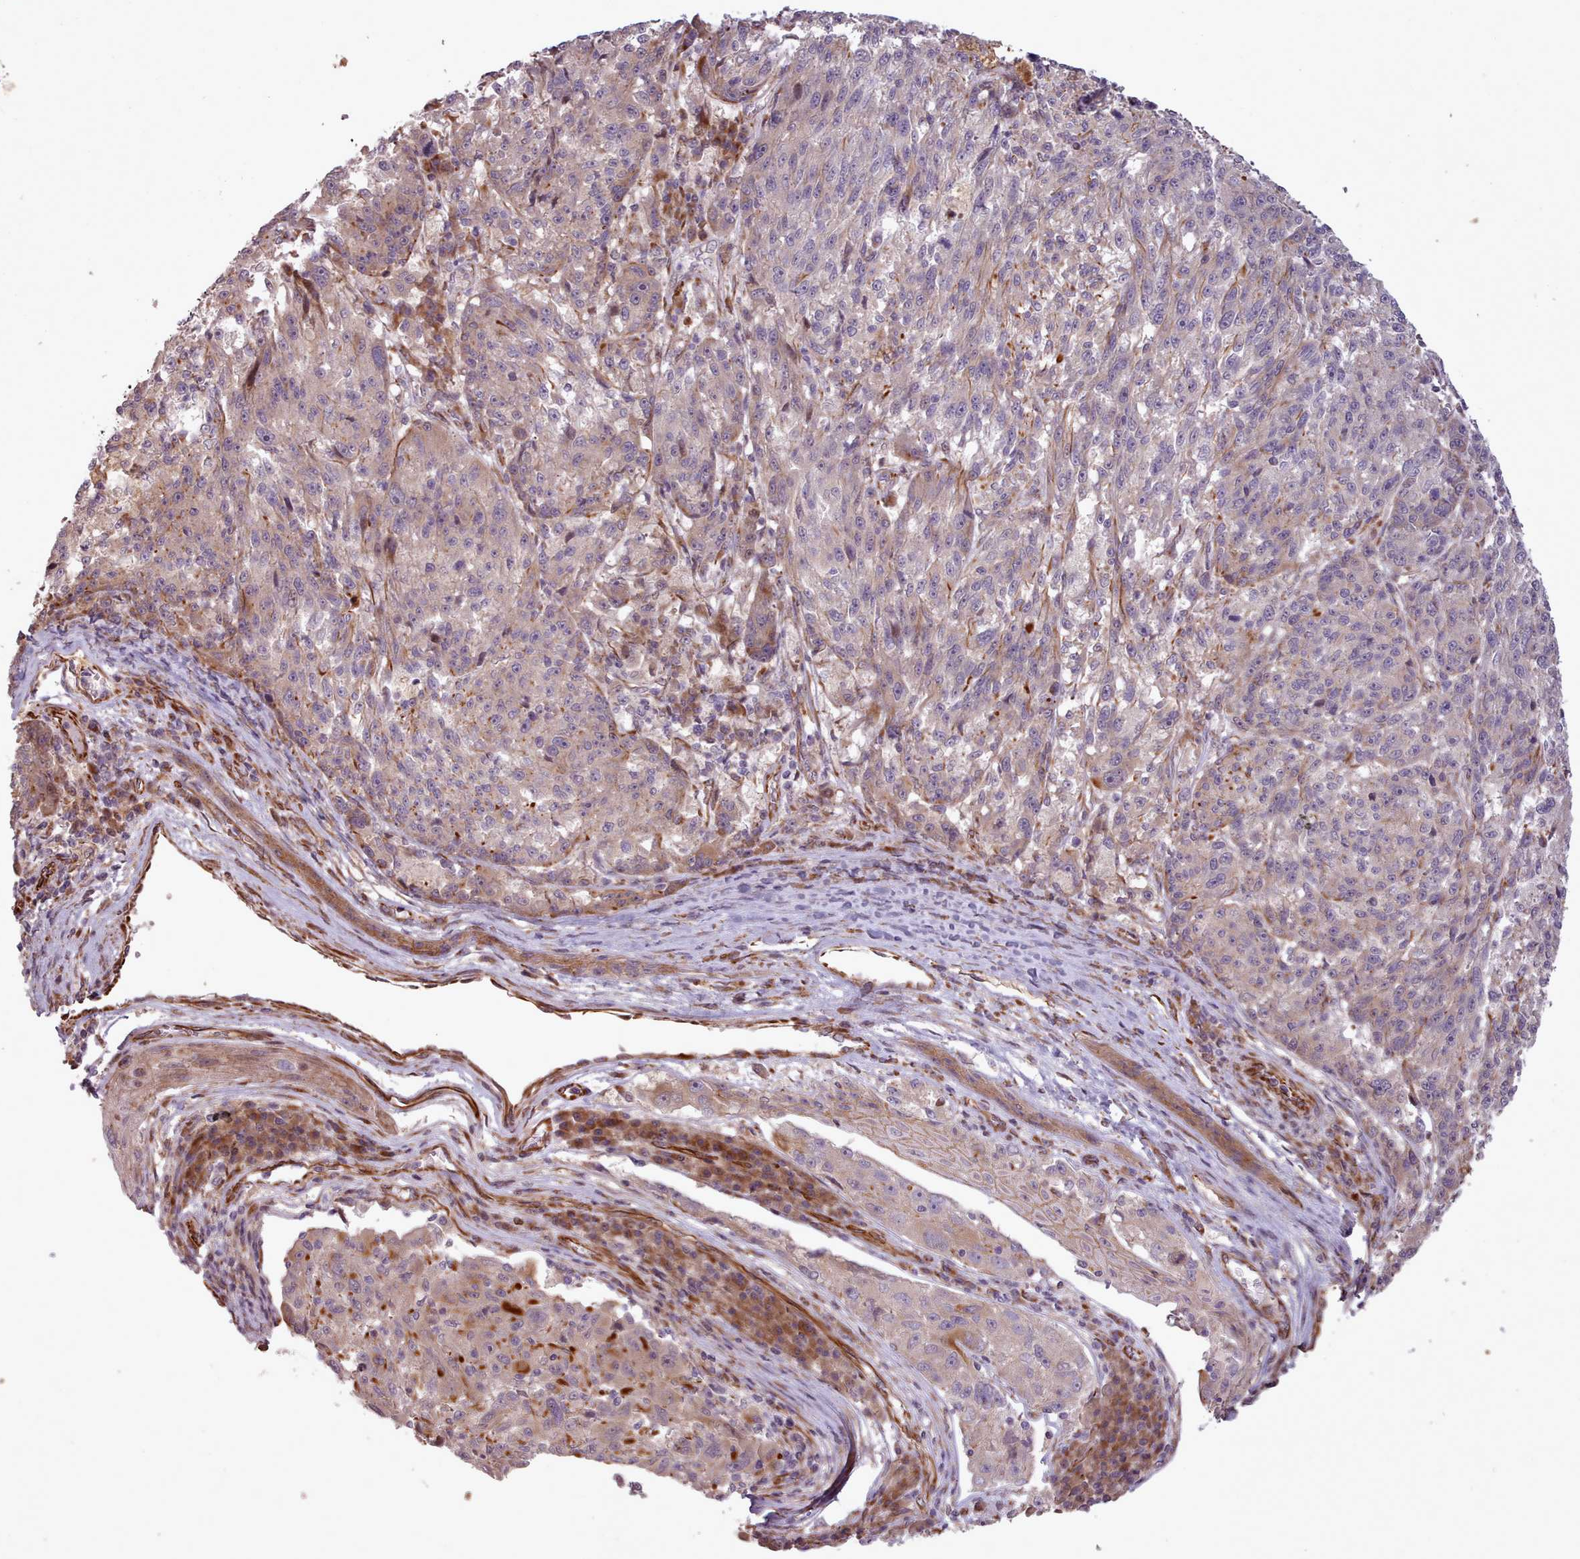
{"staining": {"intensity": "strong", "quantity": "<25%", "location": "cytoplasmic/membranous"}, "tissue": "melanoma", "cell_type": "Tumor cells", "image_type": "cancer", "snomed": [{"axis": "morphology", "description": "Malignant melanoma, NOS"}, {"axis": "topography", "description": "Skin"}], "caption": "Malignant melanoma tissue exhibits strong cytoplasmic/membranous staining in approximately <25% of tumor cells, visualized by immunohistochemistry. Using DAB (3,3'-diaminobenzidine) (brown) and hematoxylin (blue) stains, captured at high magnification using brightfield microscopy.", "gene": "GBGT1", "patient": {"sex": "male", "age": 53}}